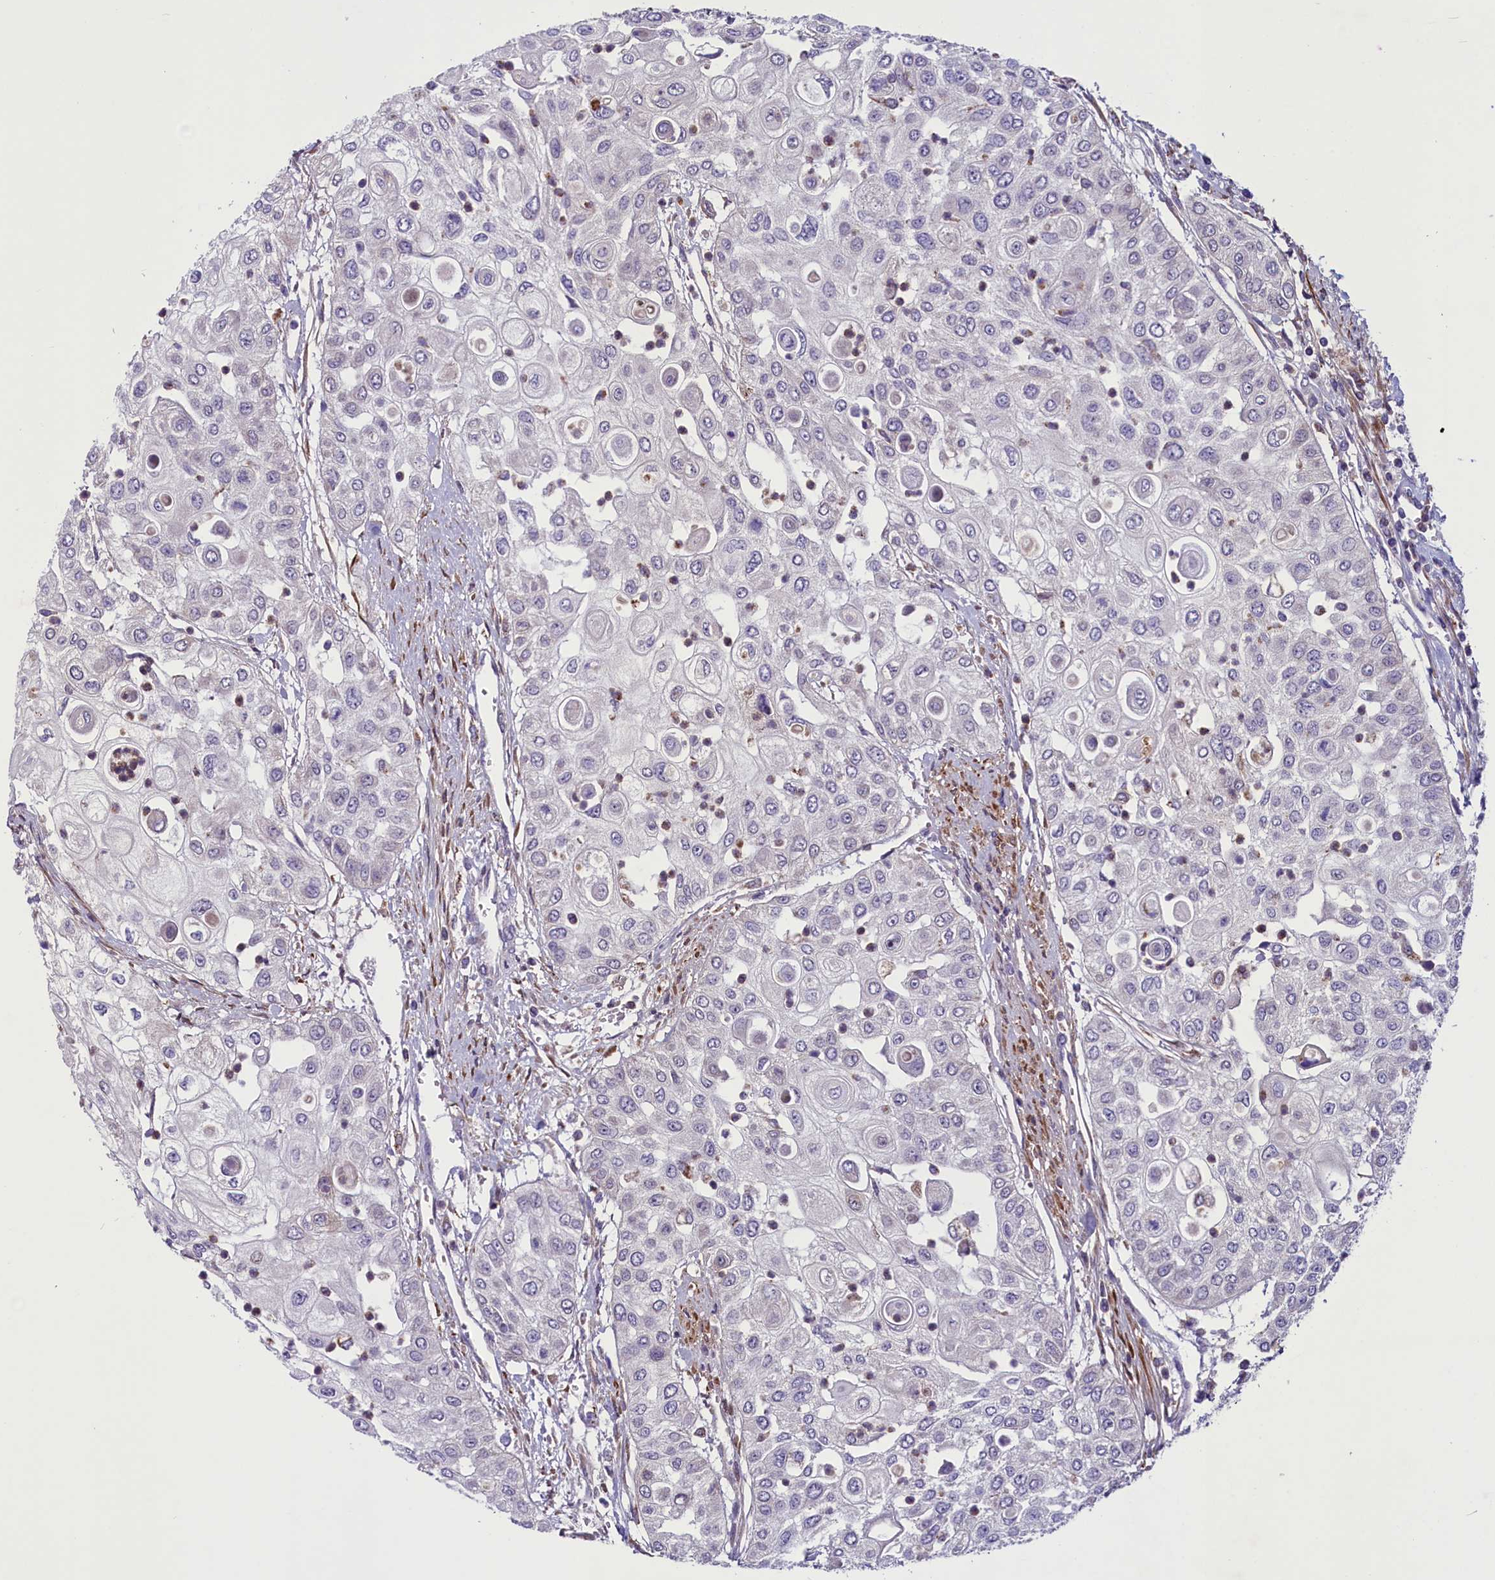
{"staining": {"intensity": "negative", "quantity": "none", "location": "none"}, "tissue": "urothelial cancer", "cell_type": "Tumor cells", "image_type": "cancer", "snomed": [{"axis": "morphology", "description": "Urothelial carcinoma, High grade"}, {"axis": "topography", "description": "Urinary bladder"}], "caption": "Tumor cells are negative for protein expression in human high-grade urothelial carcinoma.", "gene": "MIEF2", "patient": {"sex": "female", "age": 79}}